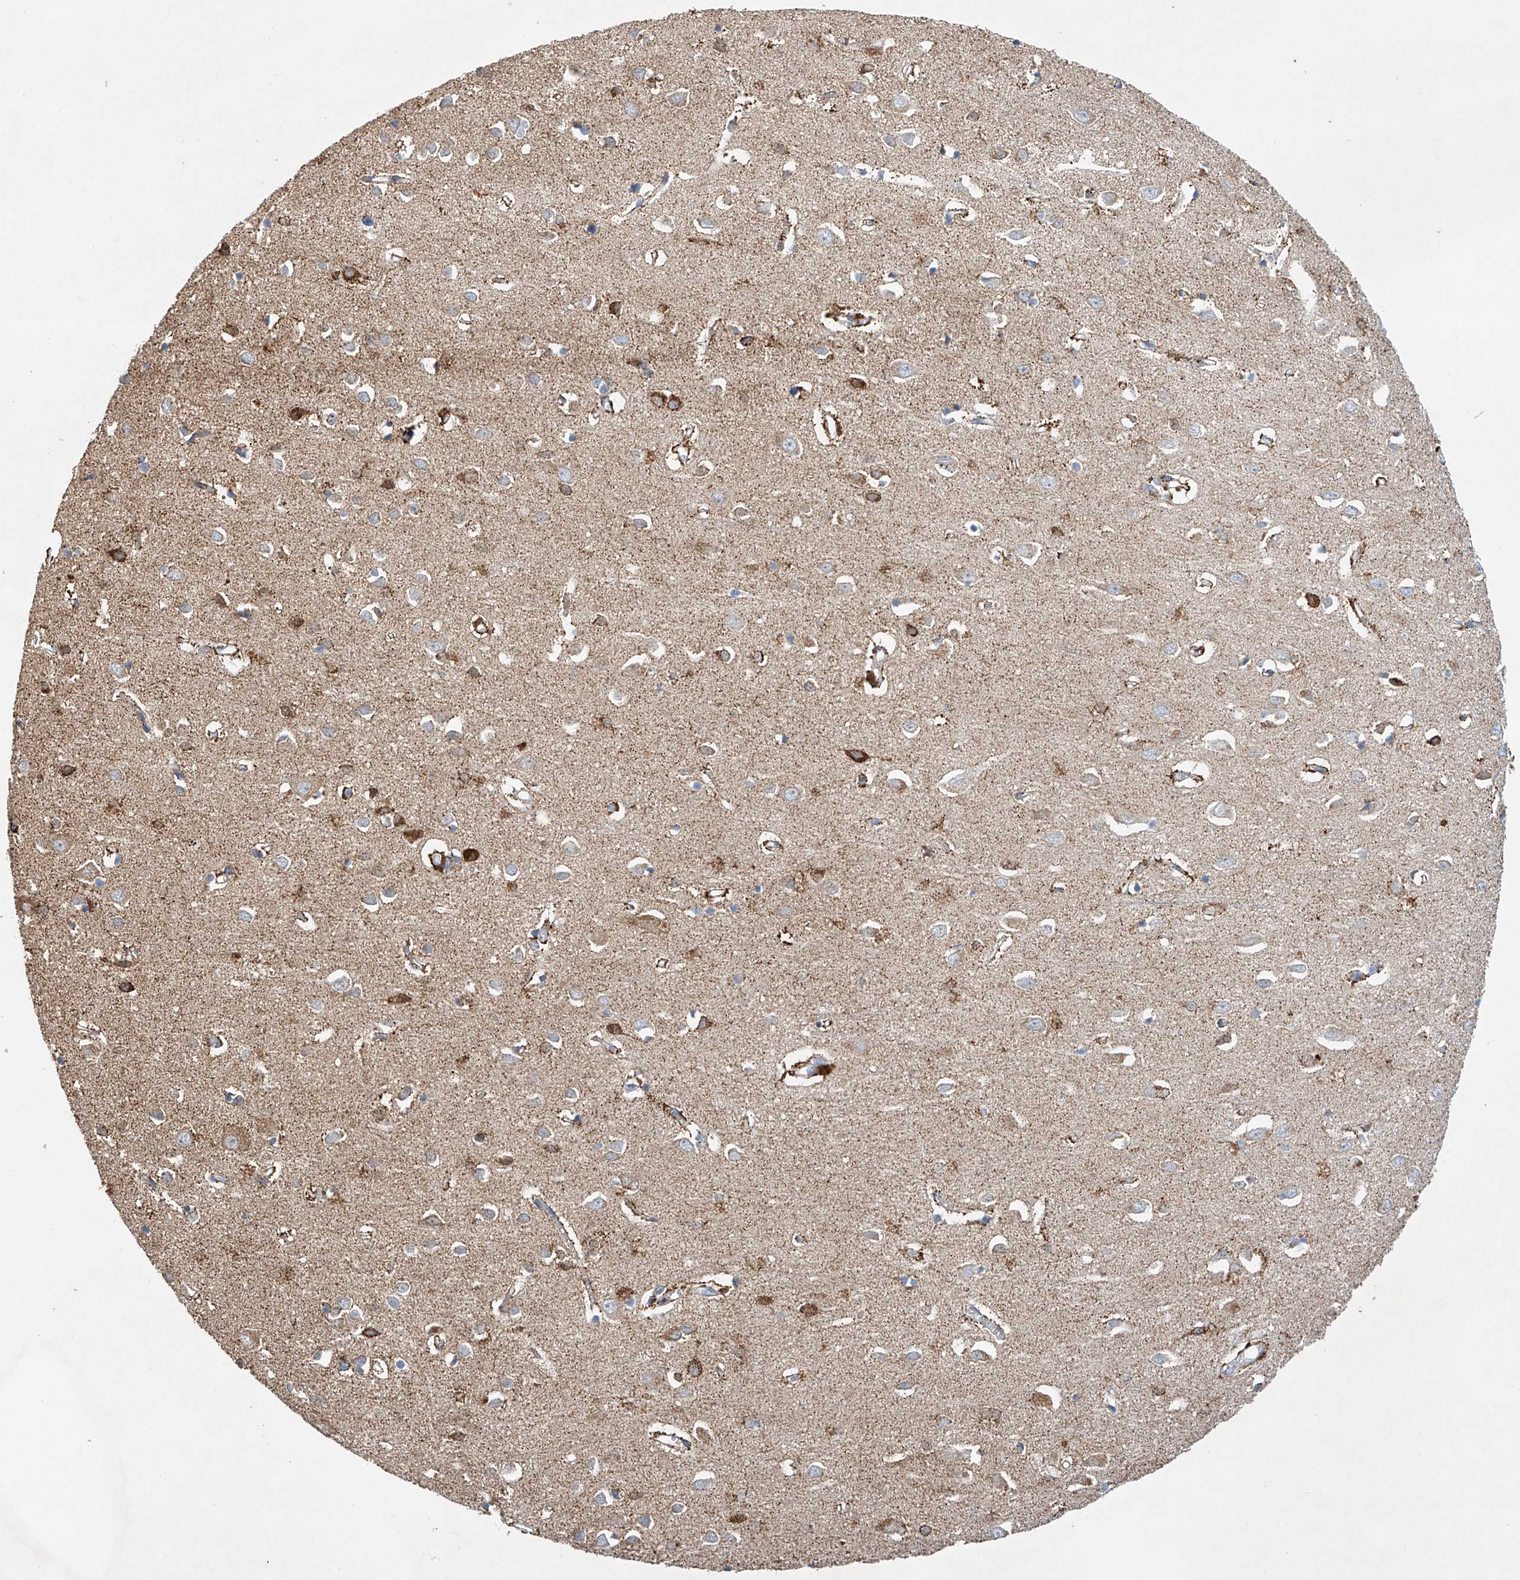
{"staining": {"intensity": "negative", "quantity": "none", "location": "none"}, "tissue": "cerebral cortex", "cell_type": "Endothelial cells", "image_type": "normal", "snomed": [{"axis": "morphology", "description": "Normal tissue, NOS"}, {"axis": "topography", "description": "Cerebral cortex"}], "caption": "Endothelial cells are negative for protein expression in unremarkable human cerebral cortex. (DAB immunohistochemistry, high magnification).", "gene": "GPC4", "patient": {"sex": "female", "age": 64}}